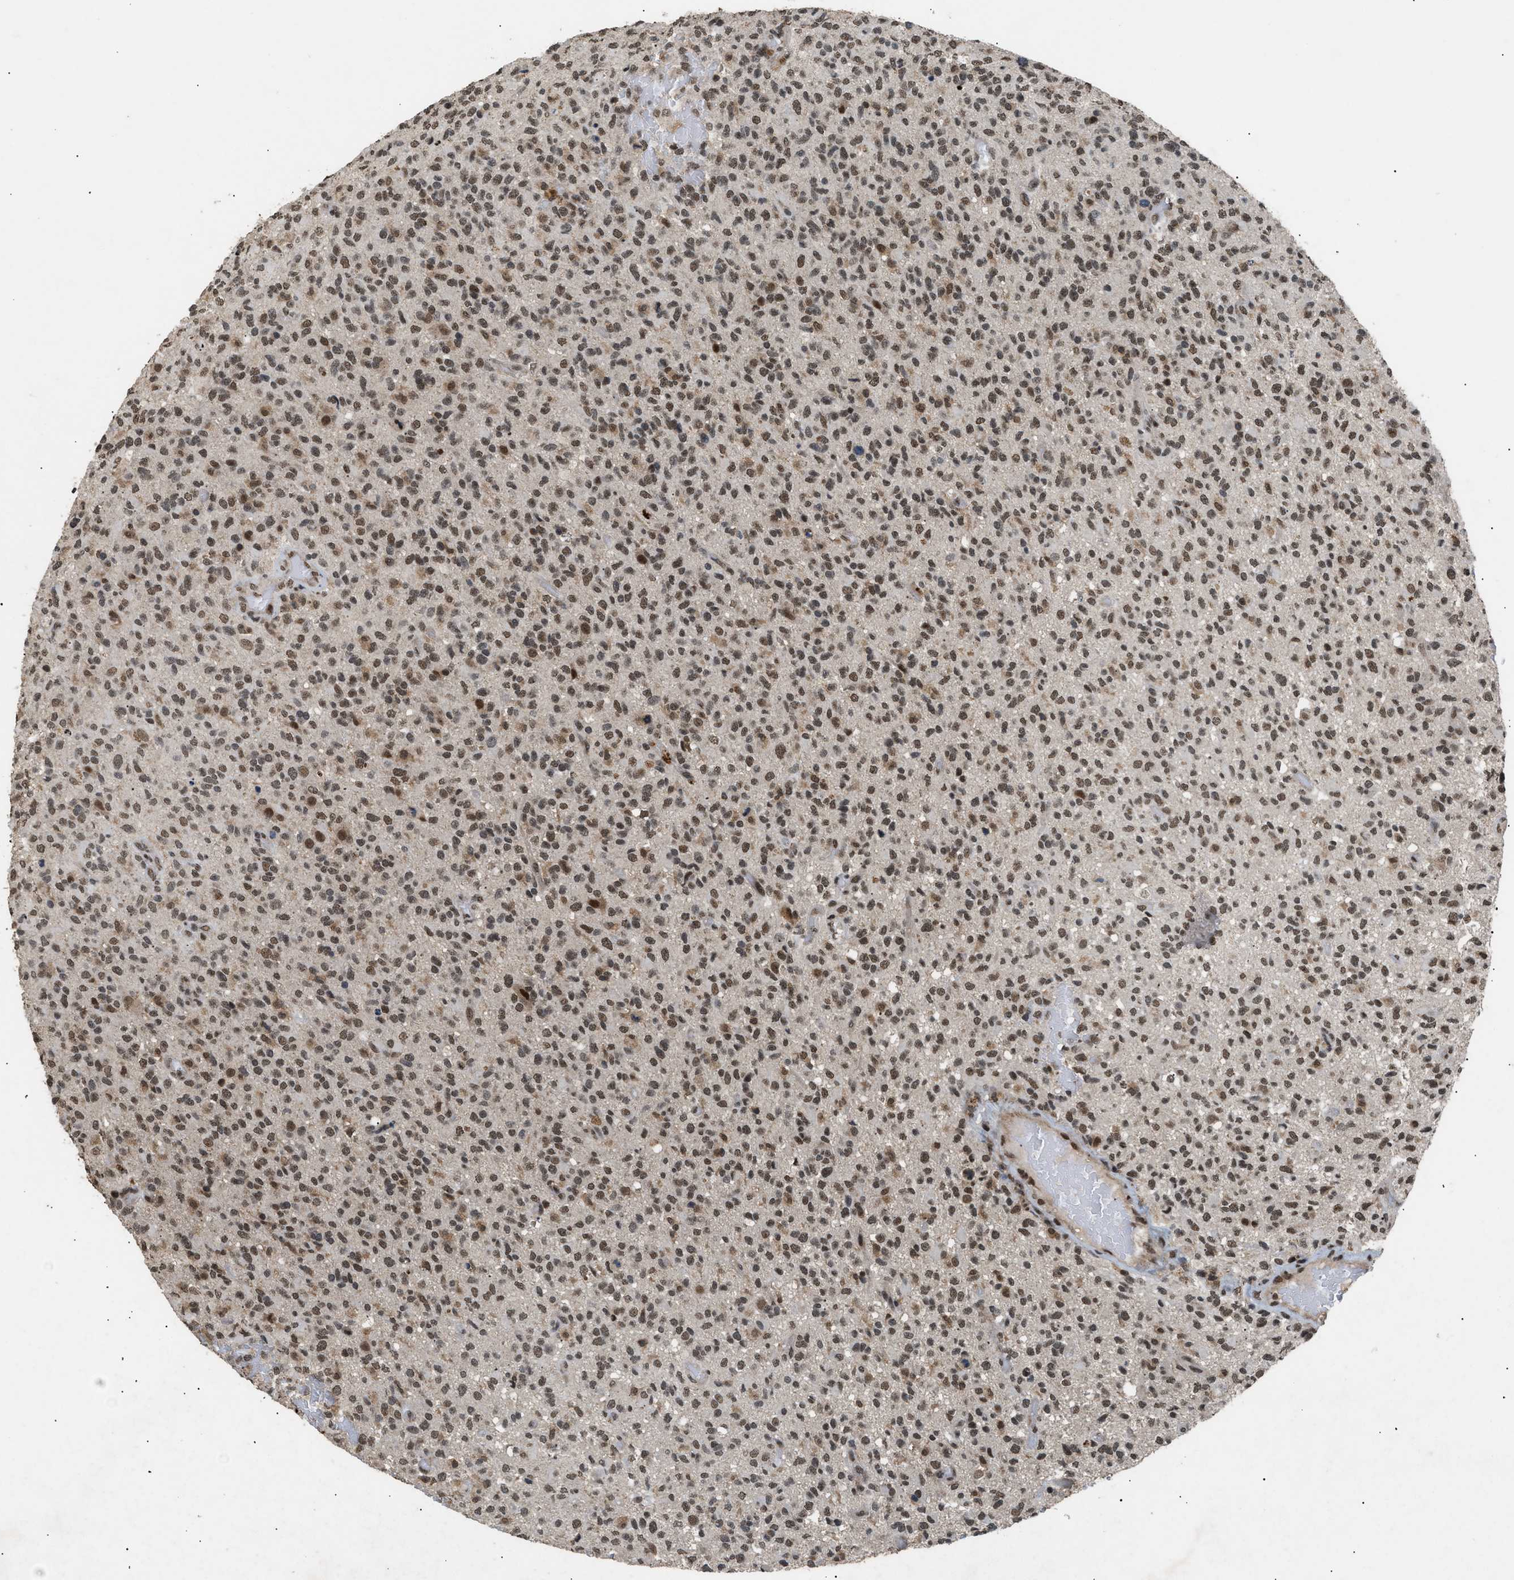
{"staining": {"intensity": "moderate", "quantity": ">75%", "location": "nuclear"}, "tissue": "glioma", "cell_type": "Tumor cells", "image_type": "cancer", "snomed": [{"axis": "morphology", "description": "Glioma, malignant, High grade"}, {"axis": "topography", "description": "Brain"}], "caption": "This is a photomicrograph of immunohistochemistry (IHC) staining of glioma, which shows moderate positivity in the nuclear of tumor cells.", "gene": "RBM5", "patient": {"sex": "male", "age": 71}}